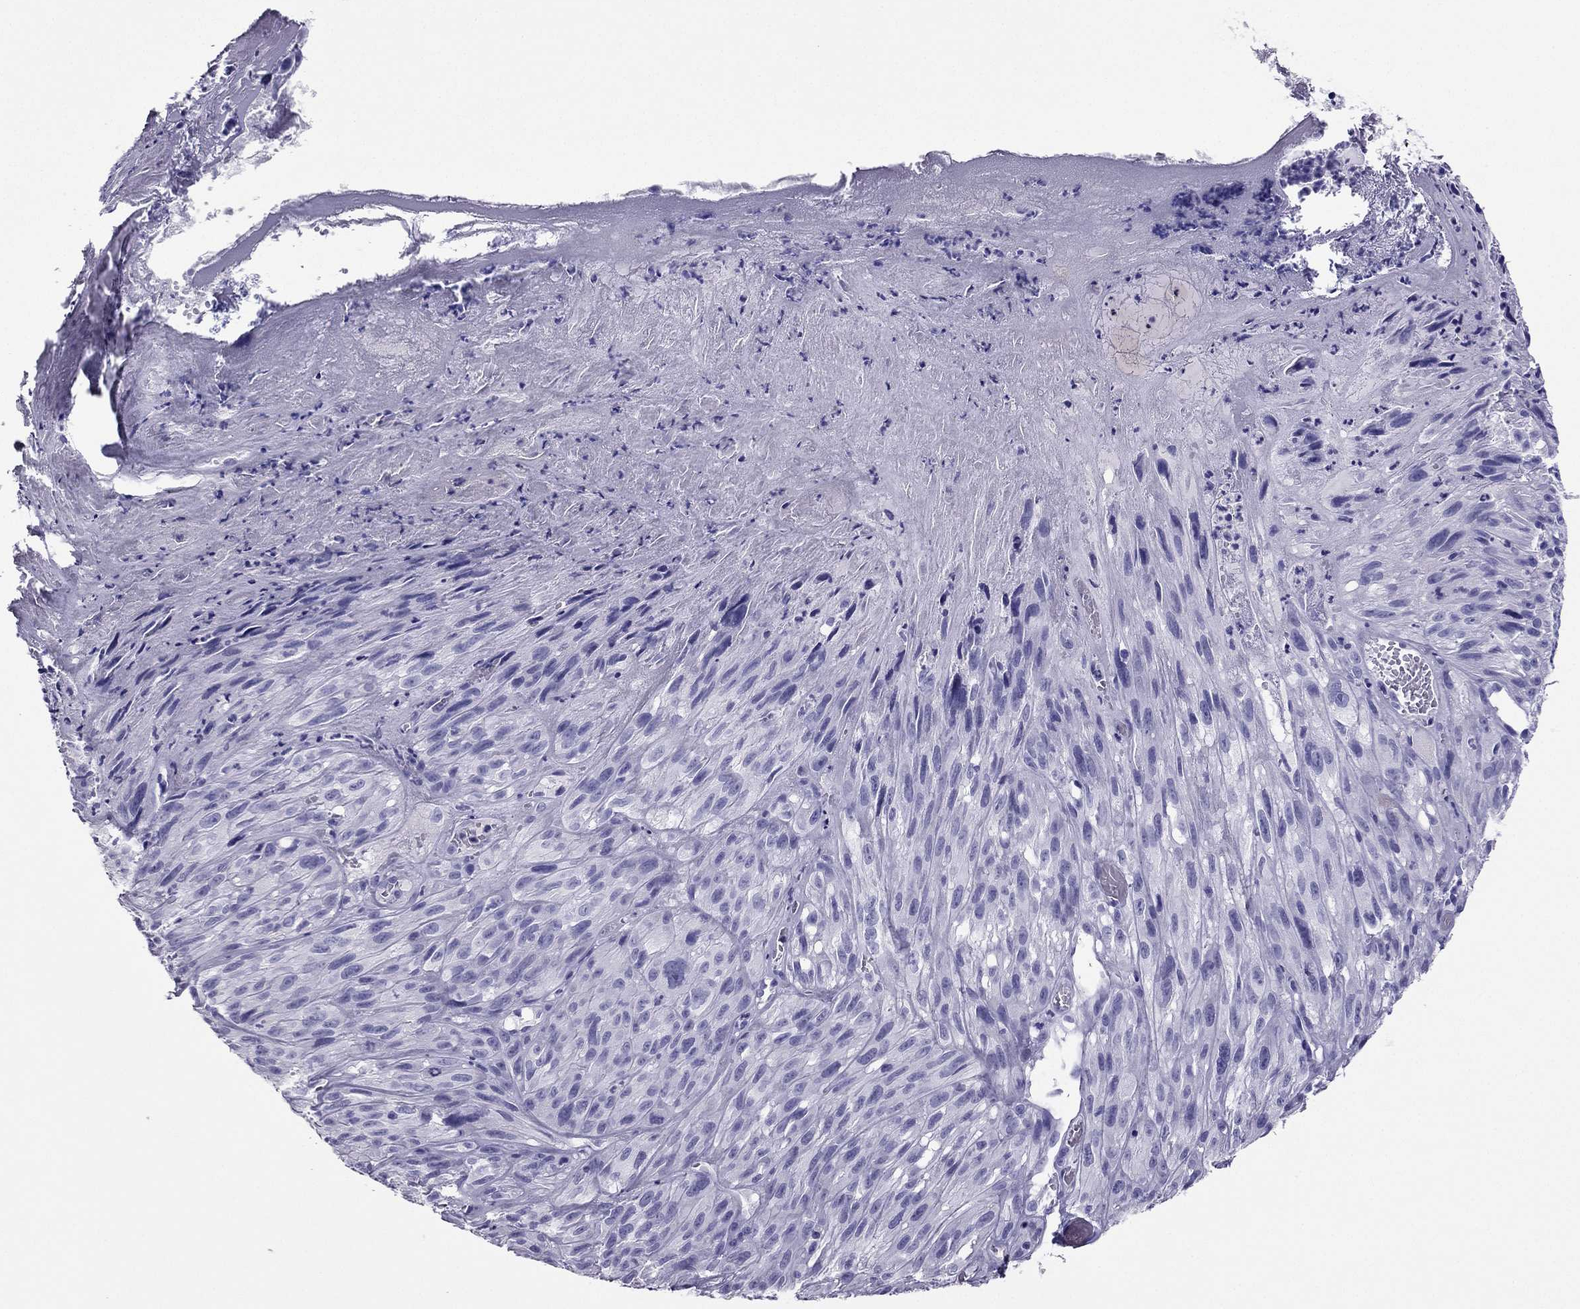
{"staining": {"intensity": "negative", "quantity": "none", "location": "none"}, "tissue": "melanoma", "cell_type": "Tumor cells", "image_type": "cancer", "snomed": [{"axis": "morphology", "description": "Malignant melanoma, NOS"}, {"axis": "topography", "description": "Skin"}], "caption": "A micrograph of malignant melanoma stained for a protein reveals no brown staining in tumor cells. Nuclei are stained in blue.", "gene": "PDE6A", "patient": {"sex": "male", "age": 51}}